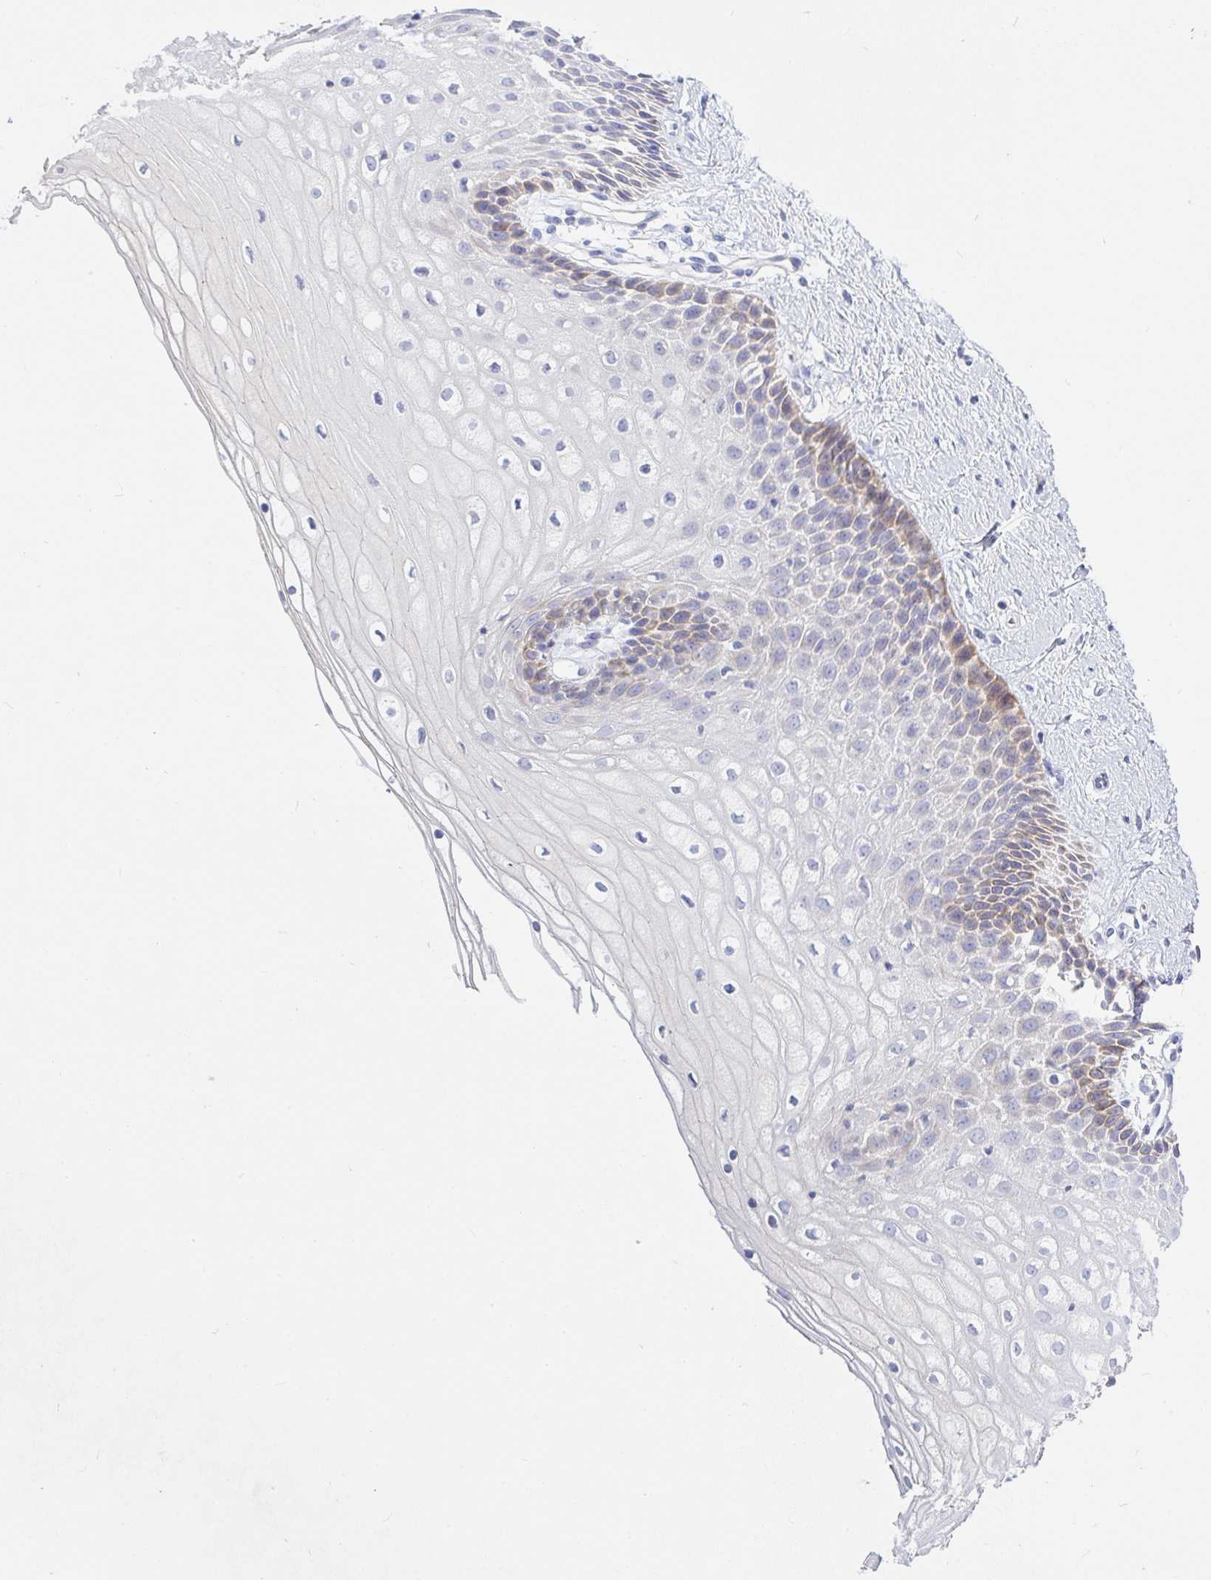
{"staining": {"intensity": "negative", "quantity": "none", "location": "none"}, "tissue": "cervix", "cell_type": "Glandular cells", "image_type": "normal", "snomed": [{"axis": "morphology", "description": "Normal tissue, NOS"}, {"axis": "topography", "description": "Cervix"}], "caption": "High magnification brightfield microscopy of benign cervix stained with DAB (3,3'-diaminobenzidine) (brown) and counterstained with hematoxylin (blue): glandular cells show no significant staining.", "gene": "ZNF561", "patient": {"sex": "female", "age": 36}}